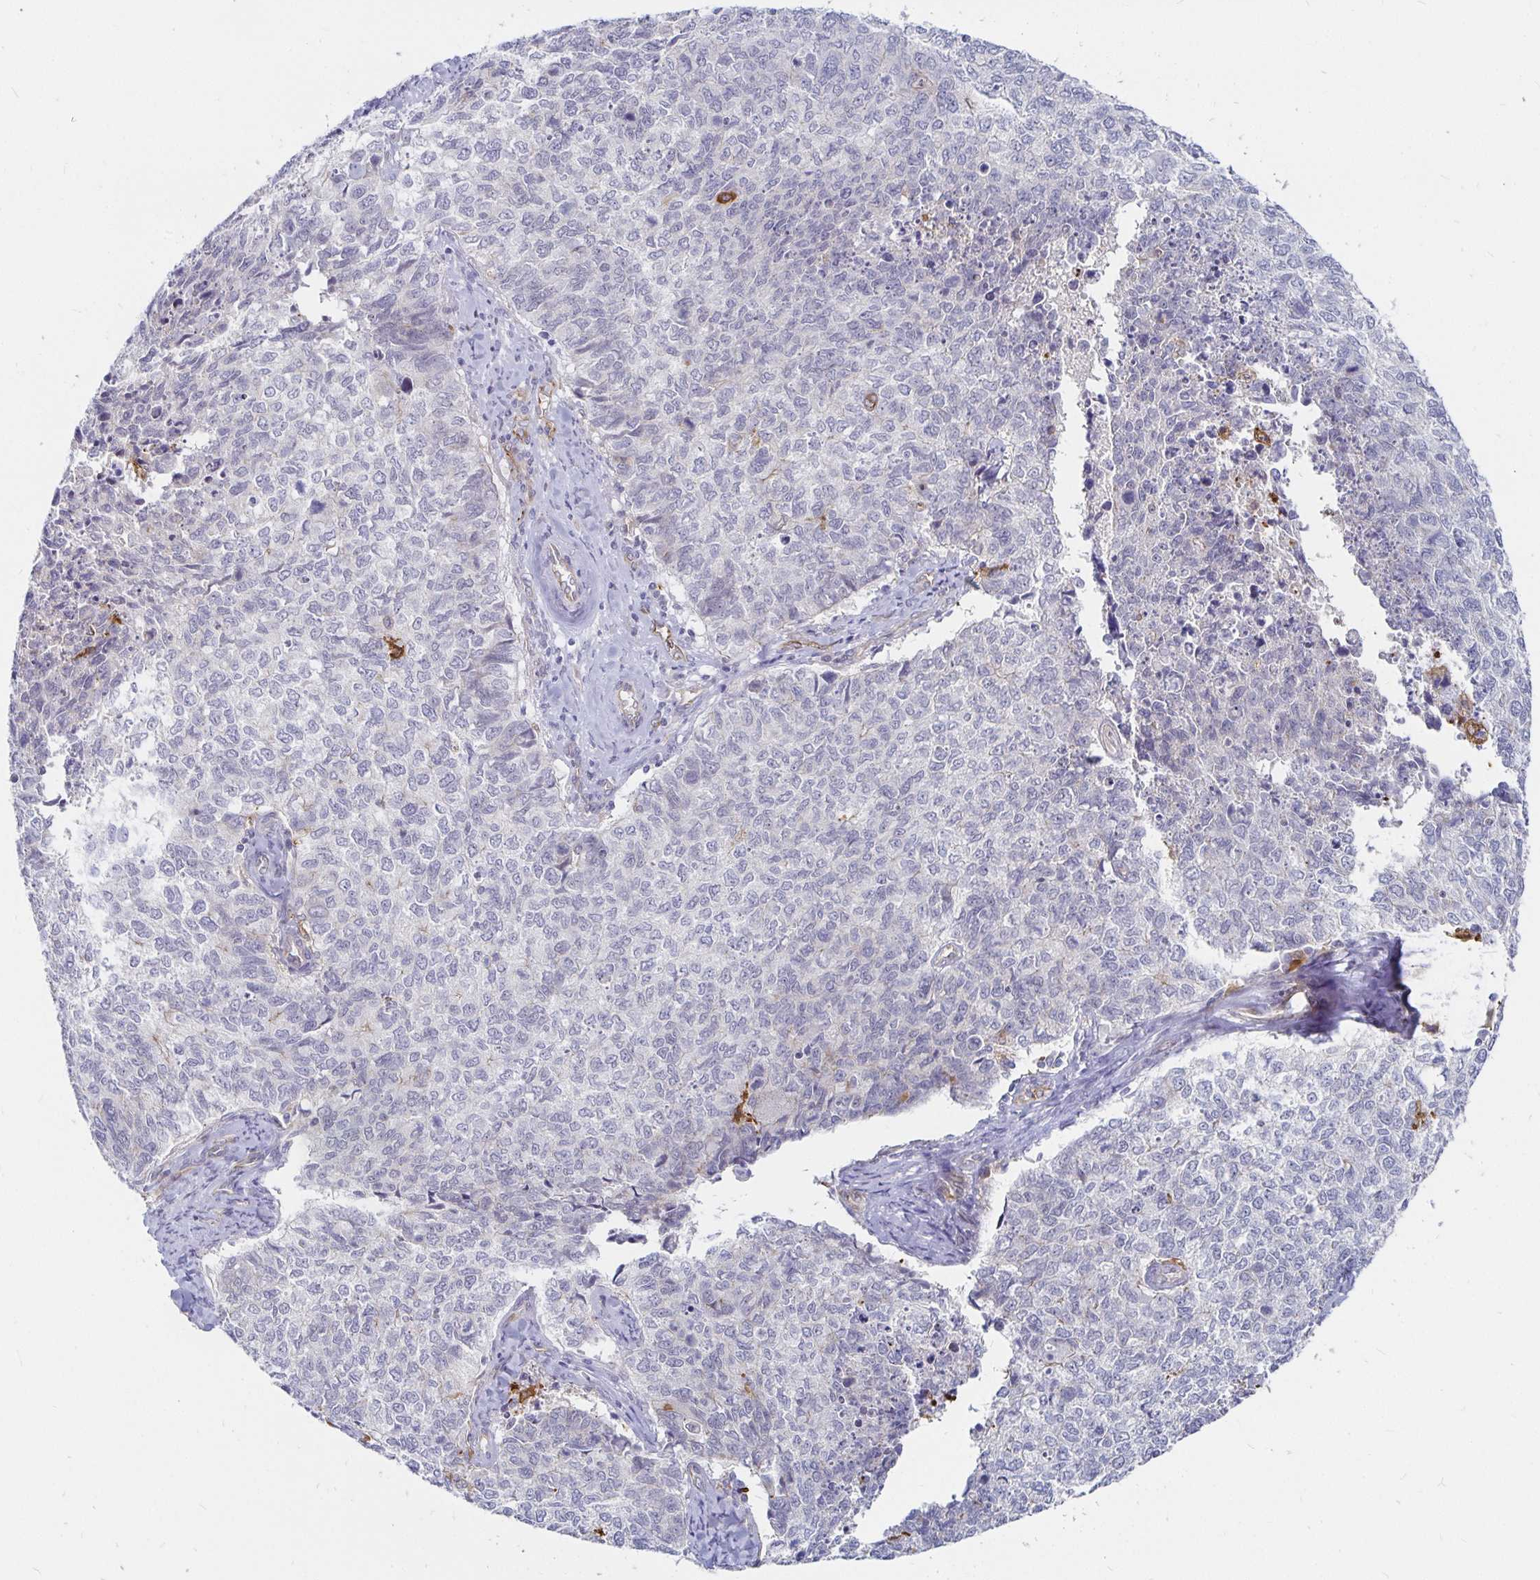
{"staining": {"intensity": "negative", "quantity": "none", "location": "none"}, "tissue": "cervical cancer", "cell_type": "Tumor cells", "image_type": "cancer", "snomed": [{"axis": "morphology", "description": "Adenocarcinoma, NOS"}, {"axis": "topography", "description": "Cervix"}], "caption": "DAB (3,3'-diaminobenzidine) immunohistochemical staining of human cervical cancer (adenocarcinoma) demonstrates no significant positivity in tumor cells.", "gene": "CCDC85A", "patient": {"sex": "female", "age": 63}}